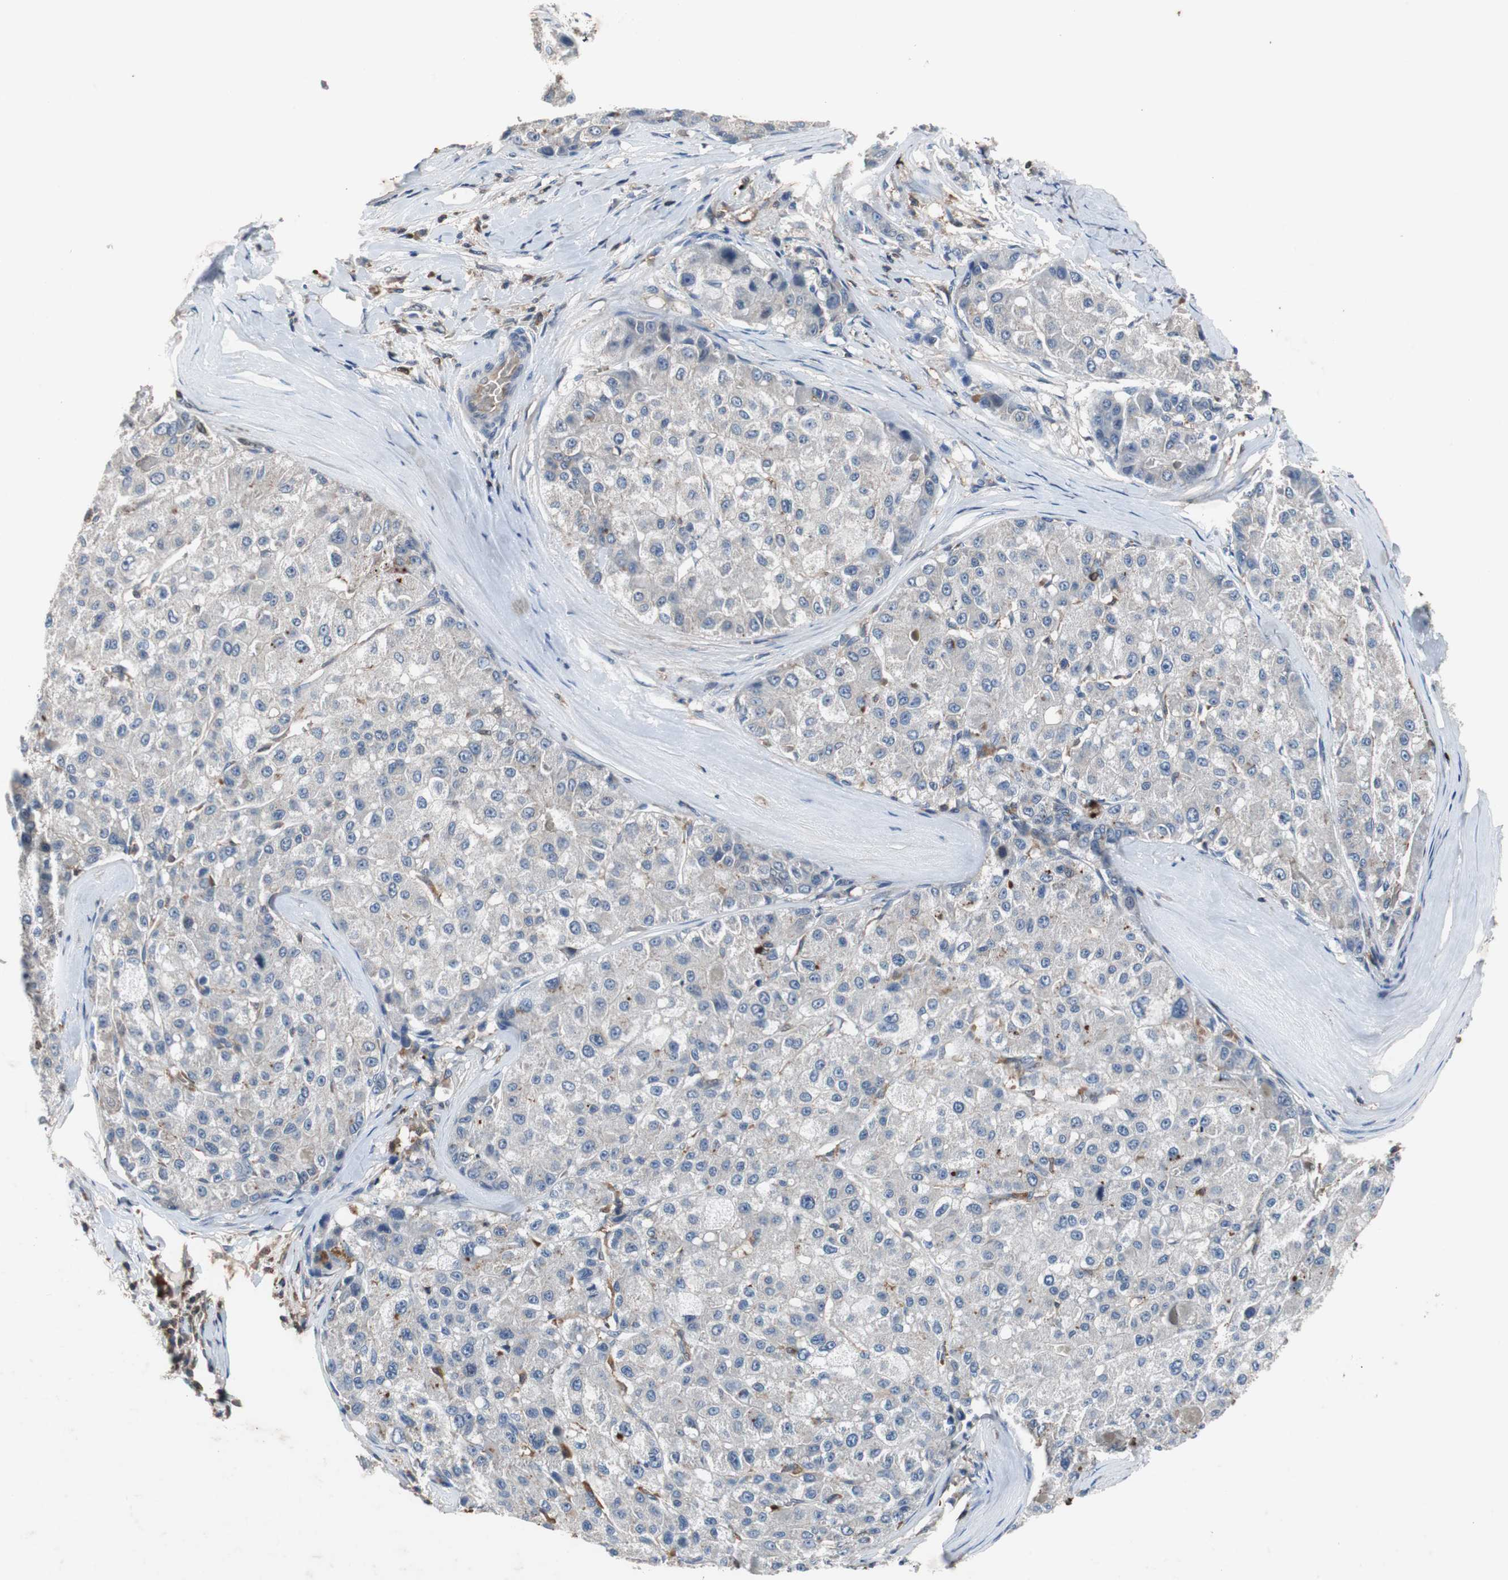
{"staining": {"intensity": "weak", "quantity": "<25%", "location": "cytoplasmic/membranous"}, "tissue": "liver cancer", "cell_type": "Tumor cells", "image_type": "cancer", "snomed": [{"axis": "morphology", "description": "Carcinoma, Hepatocellular, NOS"}, {"axis": "topography", "description": "Liver"}], "caption": "This is an immunohistochemistry photomicrograph of human liver cancer (hepatocellular carcinoma). There is no staining in tumor cells.", "gene": "CALB2", "patient": {"sex": "male", "age": 80}}